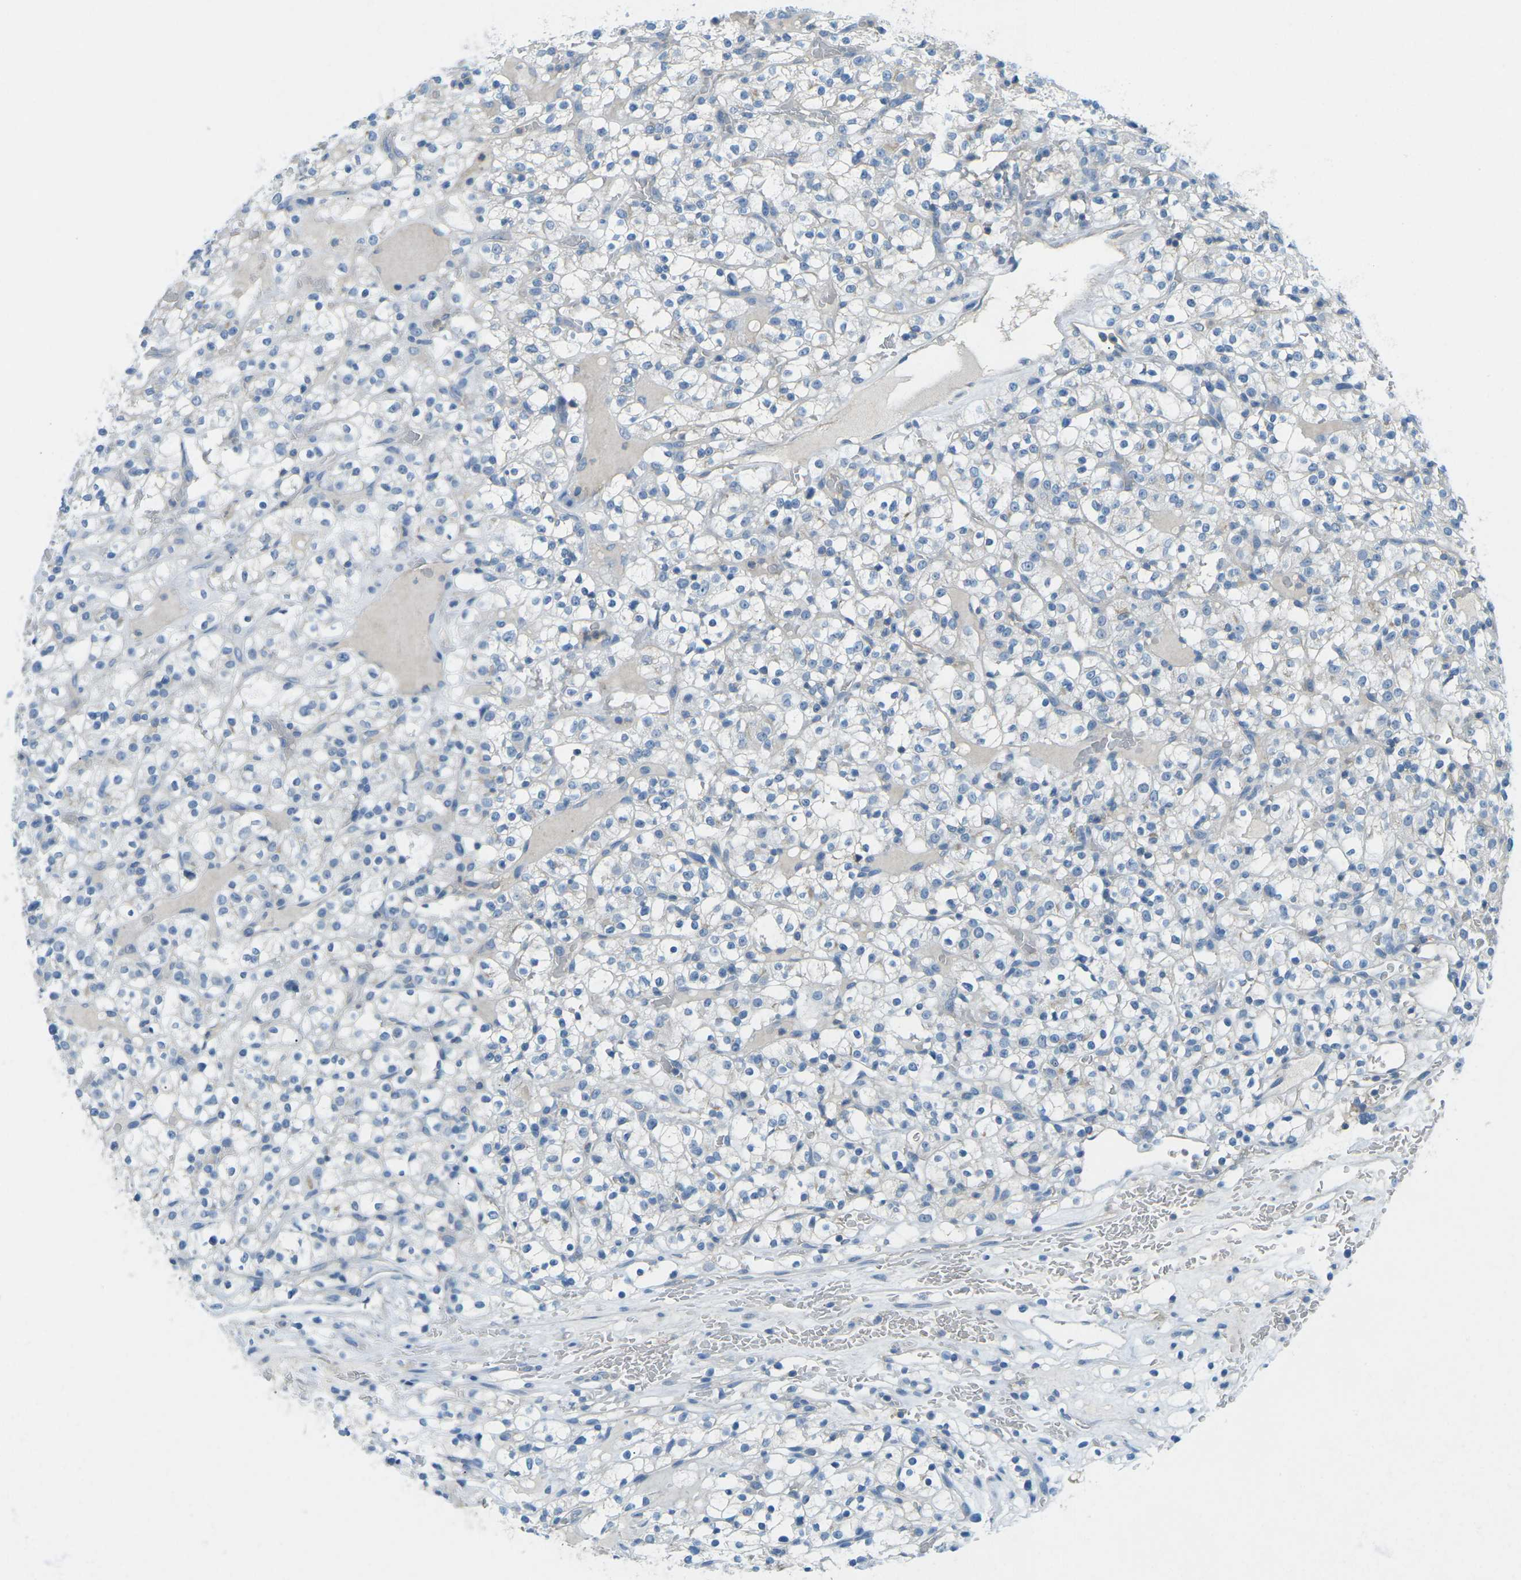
{"staining": {"intensity": "negative", "quantity": "none", "location": "none"}, "tissue": "renal cancer", "cell_type": "Tumor cells", "image_type": "cancer", "snomed": [{"axis": "morphology", "description": "Normal tissue, NOS"}, {"axis": "morphology", "description": "Adenocarcinoma, NOS"}, {"axis": "topography", "description": "Kidney"}], "caption": "There is no significant positivity in tumor cells of renal cancer (adenocarcinoma). Brightfield microscopy of immunohistochemistry stained with DAB (3,3'-diaminobenzidine) (brown) and hematoxylin (blue), captured at high magnification.", "gene": "CD47", "patient": {"sex": "female", "age": 72}}